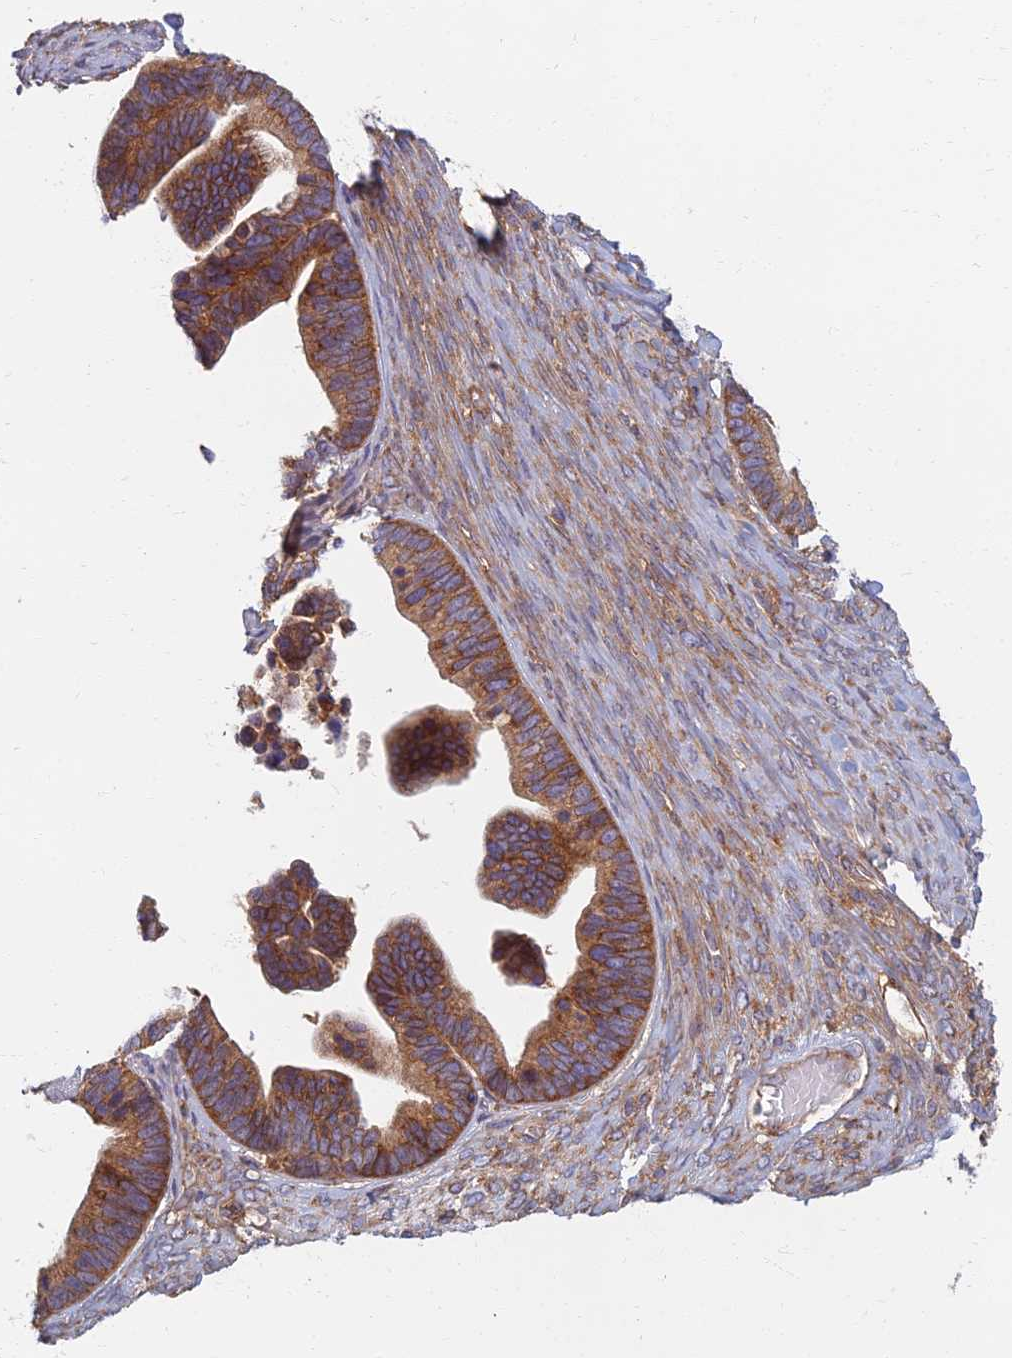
{"staining": {"intensity": "strong", "quantity": ">75%", "location": "cytoplasmic/membranous"}, "tissue": "ovarian cancer", "cell_type": "Tumor cells", "image_type": "cancer", "snomed": [{"axis": "morphology", "description": "Cystadenocarcinoma, serous, NOS"}, {"axis": "topography", "description": "Ovary"}], "caption": "A brown stain shows strong cytoplasmic/membranous staining of a protein in ovarian serous cystadenocarcinoma tumor cells.", "gene": "RBSN", "patient": {"sex": "female", "age": 56}}